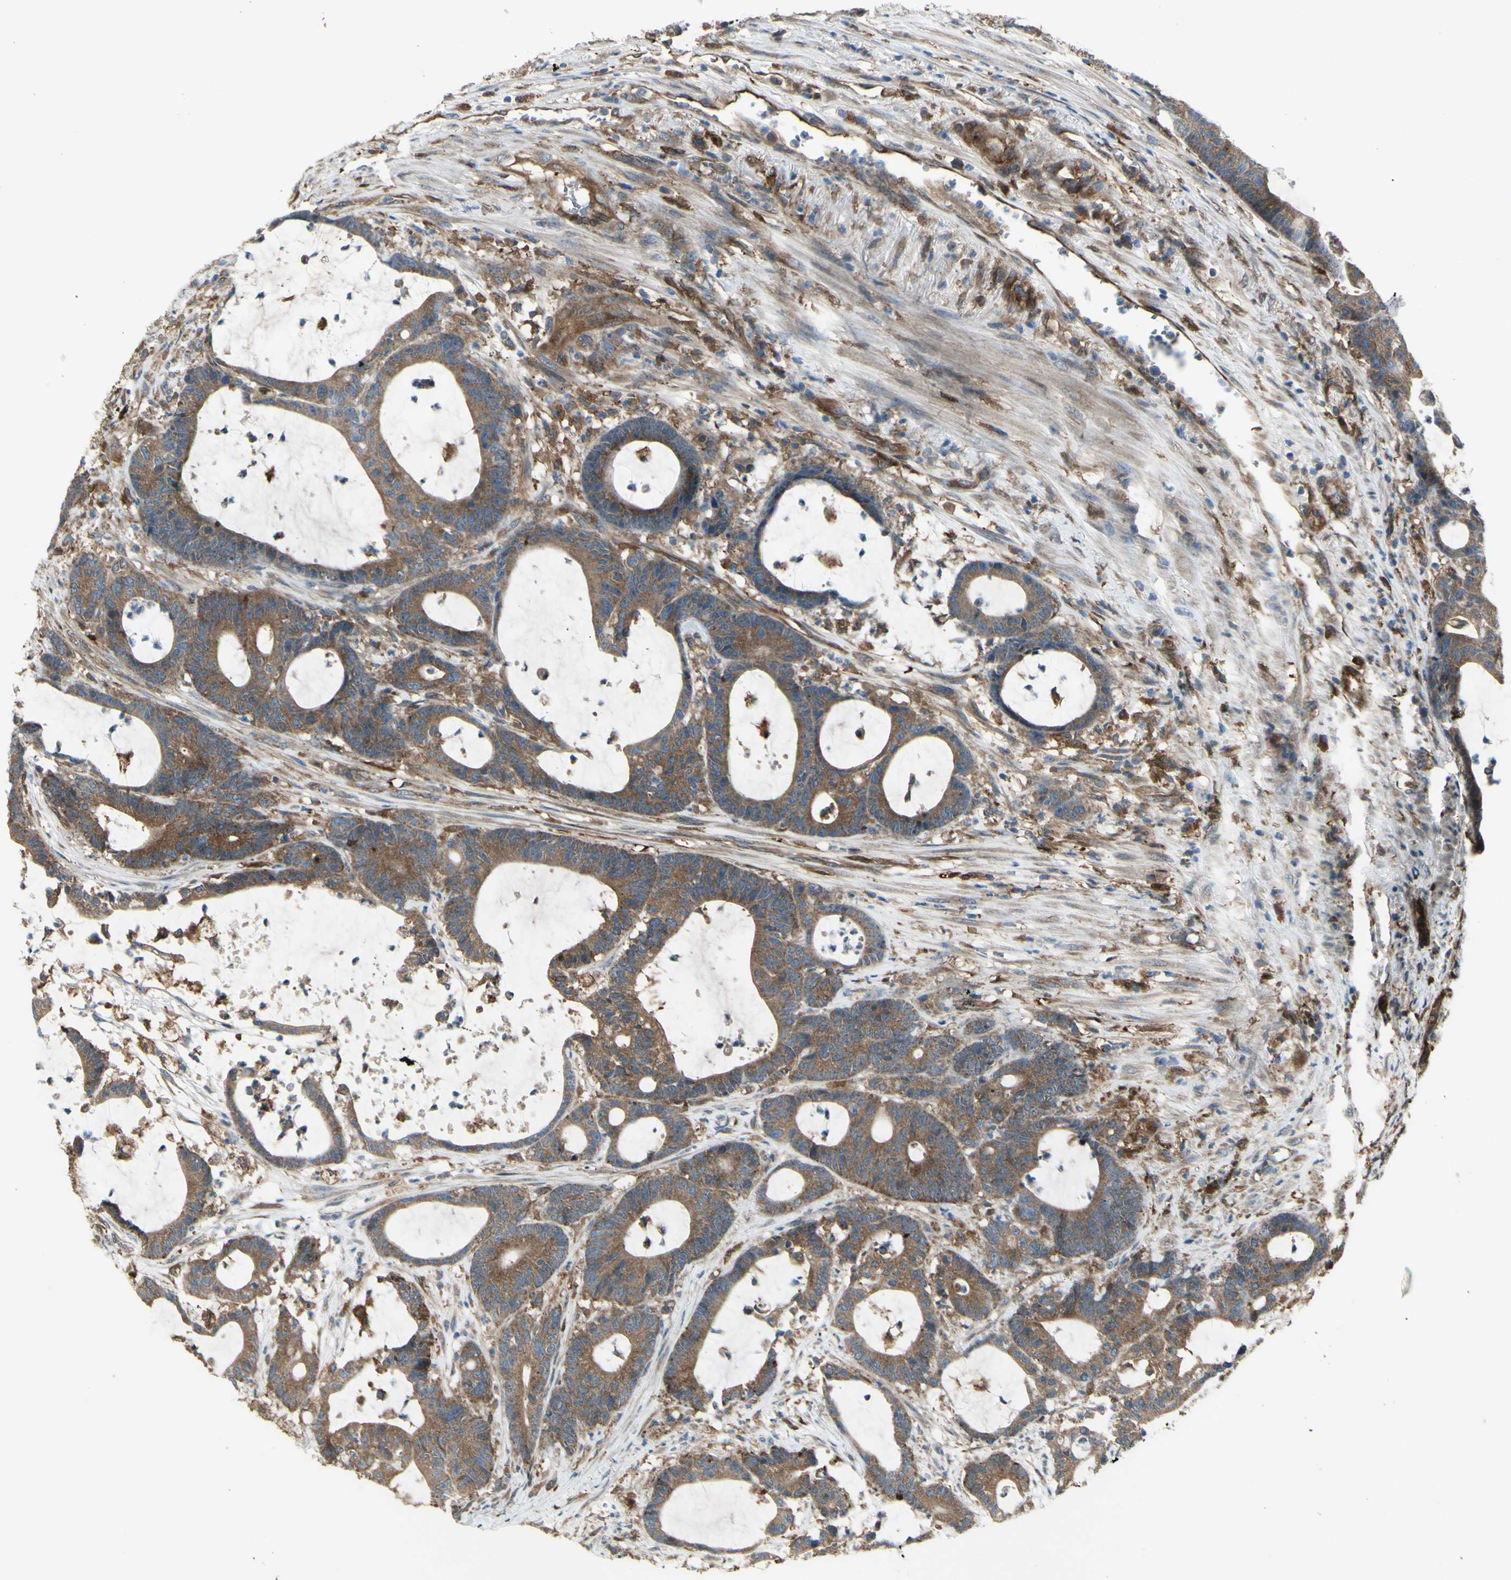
{"staining": {"intensity": "moderate", "quantity": ">75%", "location": "cytoplasmic/membranous"}, "tissue": "colorectal cancer", "cell_type": "Tumor cells", "image_type": "cancer", "snomed": [{"axis": "morphology", "description": "Adenocarcinoma, NOS"}, {"axis": "topography", "description": "Colon"}], "caption": "Immunohistochemistry of adenocarcinoma (colorectal) exhibits medium levels of moderate cytoplasmic/membranous staining in about >75% of tumor cells. (DAB = brown stain, brightfield microscopy at high magnification).", "gene": "IGSF9B", "patient": {"sex": "female", "age": 84}}